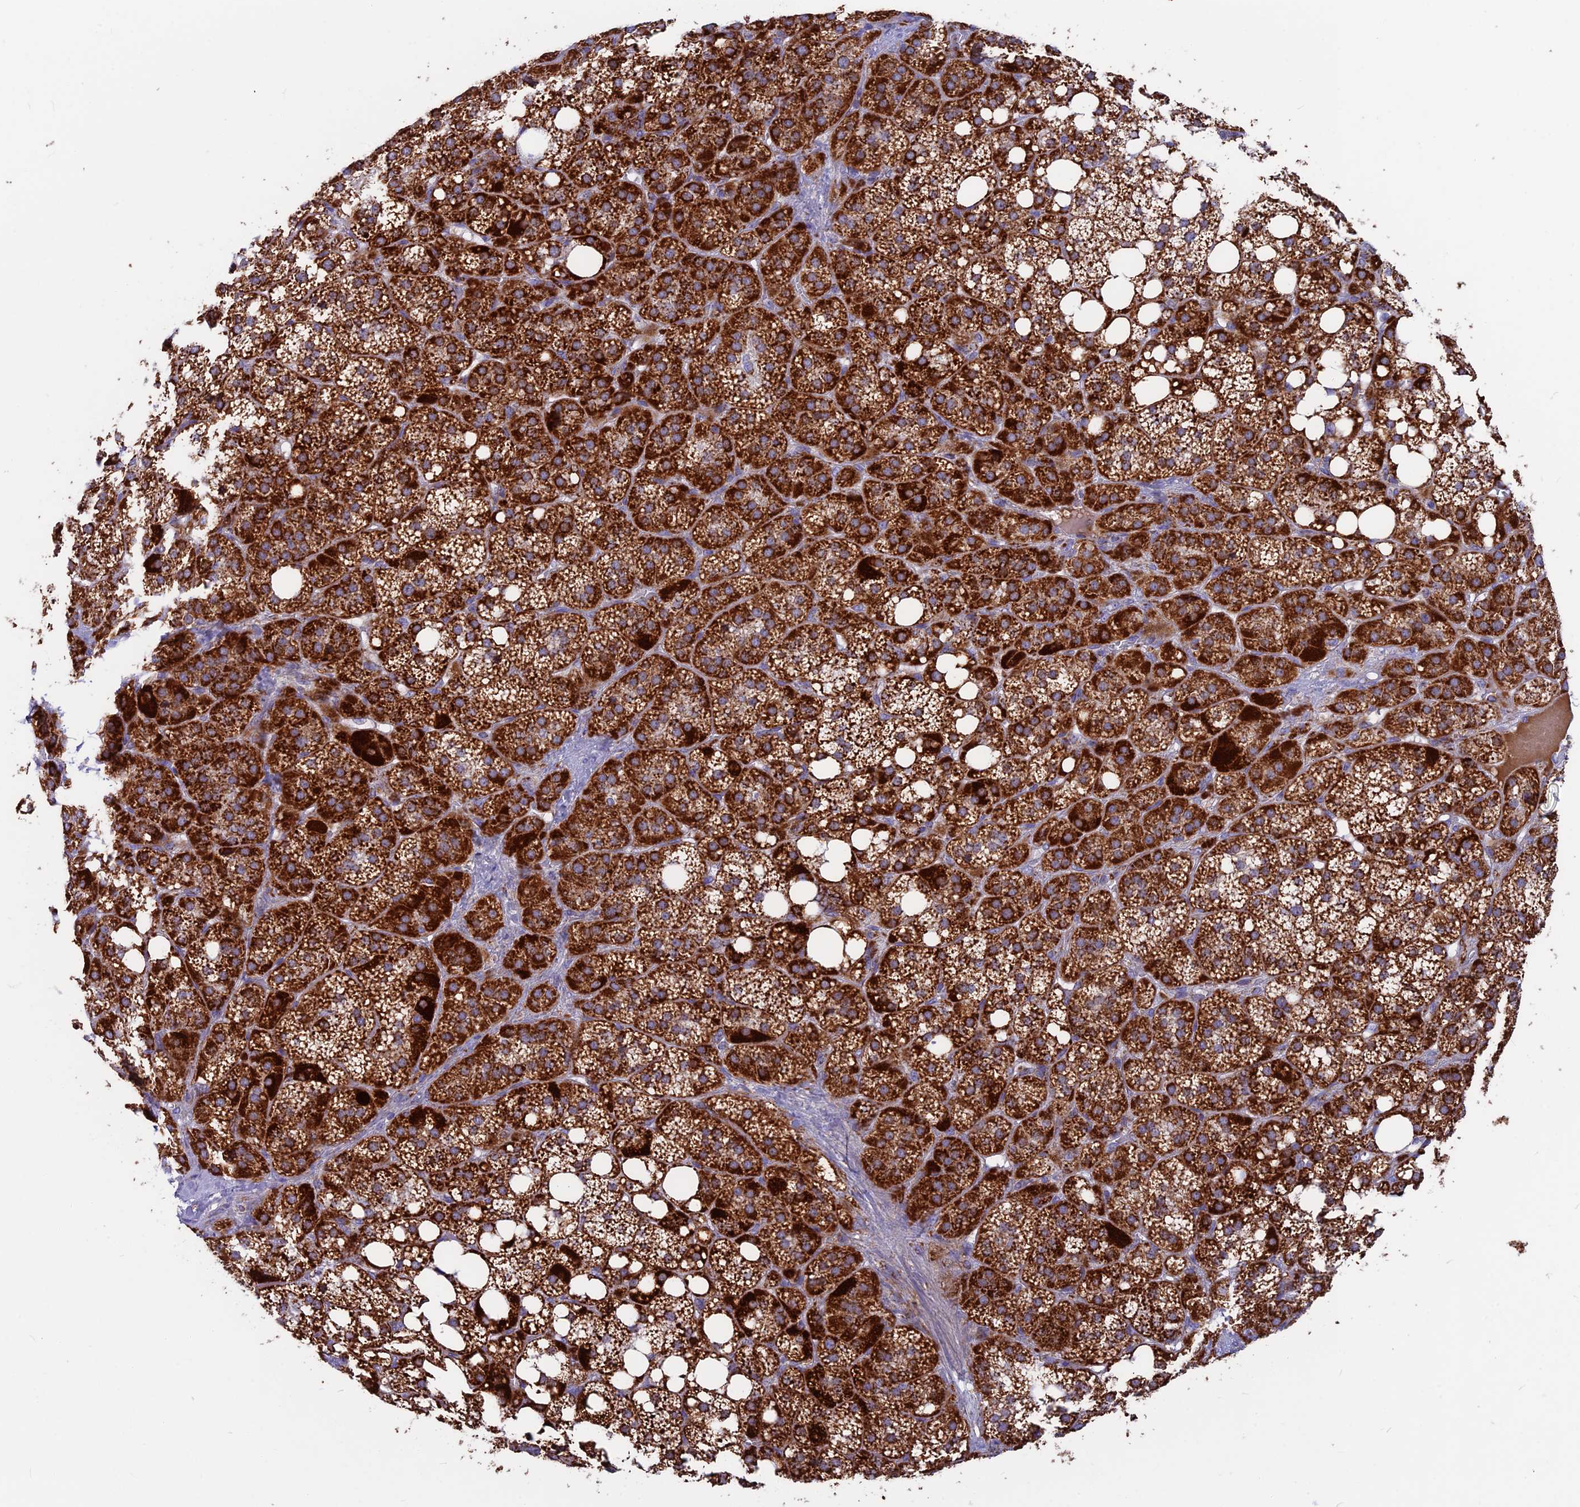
{"staining": {"intensity": "strong", "quantity": ">75%", "location": "cytoplasmic/membranous"}, "tissue": "adrenal gland", "cell_type": "Glandular cells", "image_type": "normal", "snomed": [{"axis": "morphology", "description": "Normal tissue, NOS"}, {"axis": "topography", "description": "Adrenal gland"}], "caption": "Adrenal gland stained with immunohistochemistry (IHC) reveals strong cytoplasmic/membranous expression in approximately >75% of glandular cells.", "gene": "CS", "patient": {"sex": "female", "age": 59}}